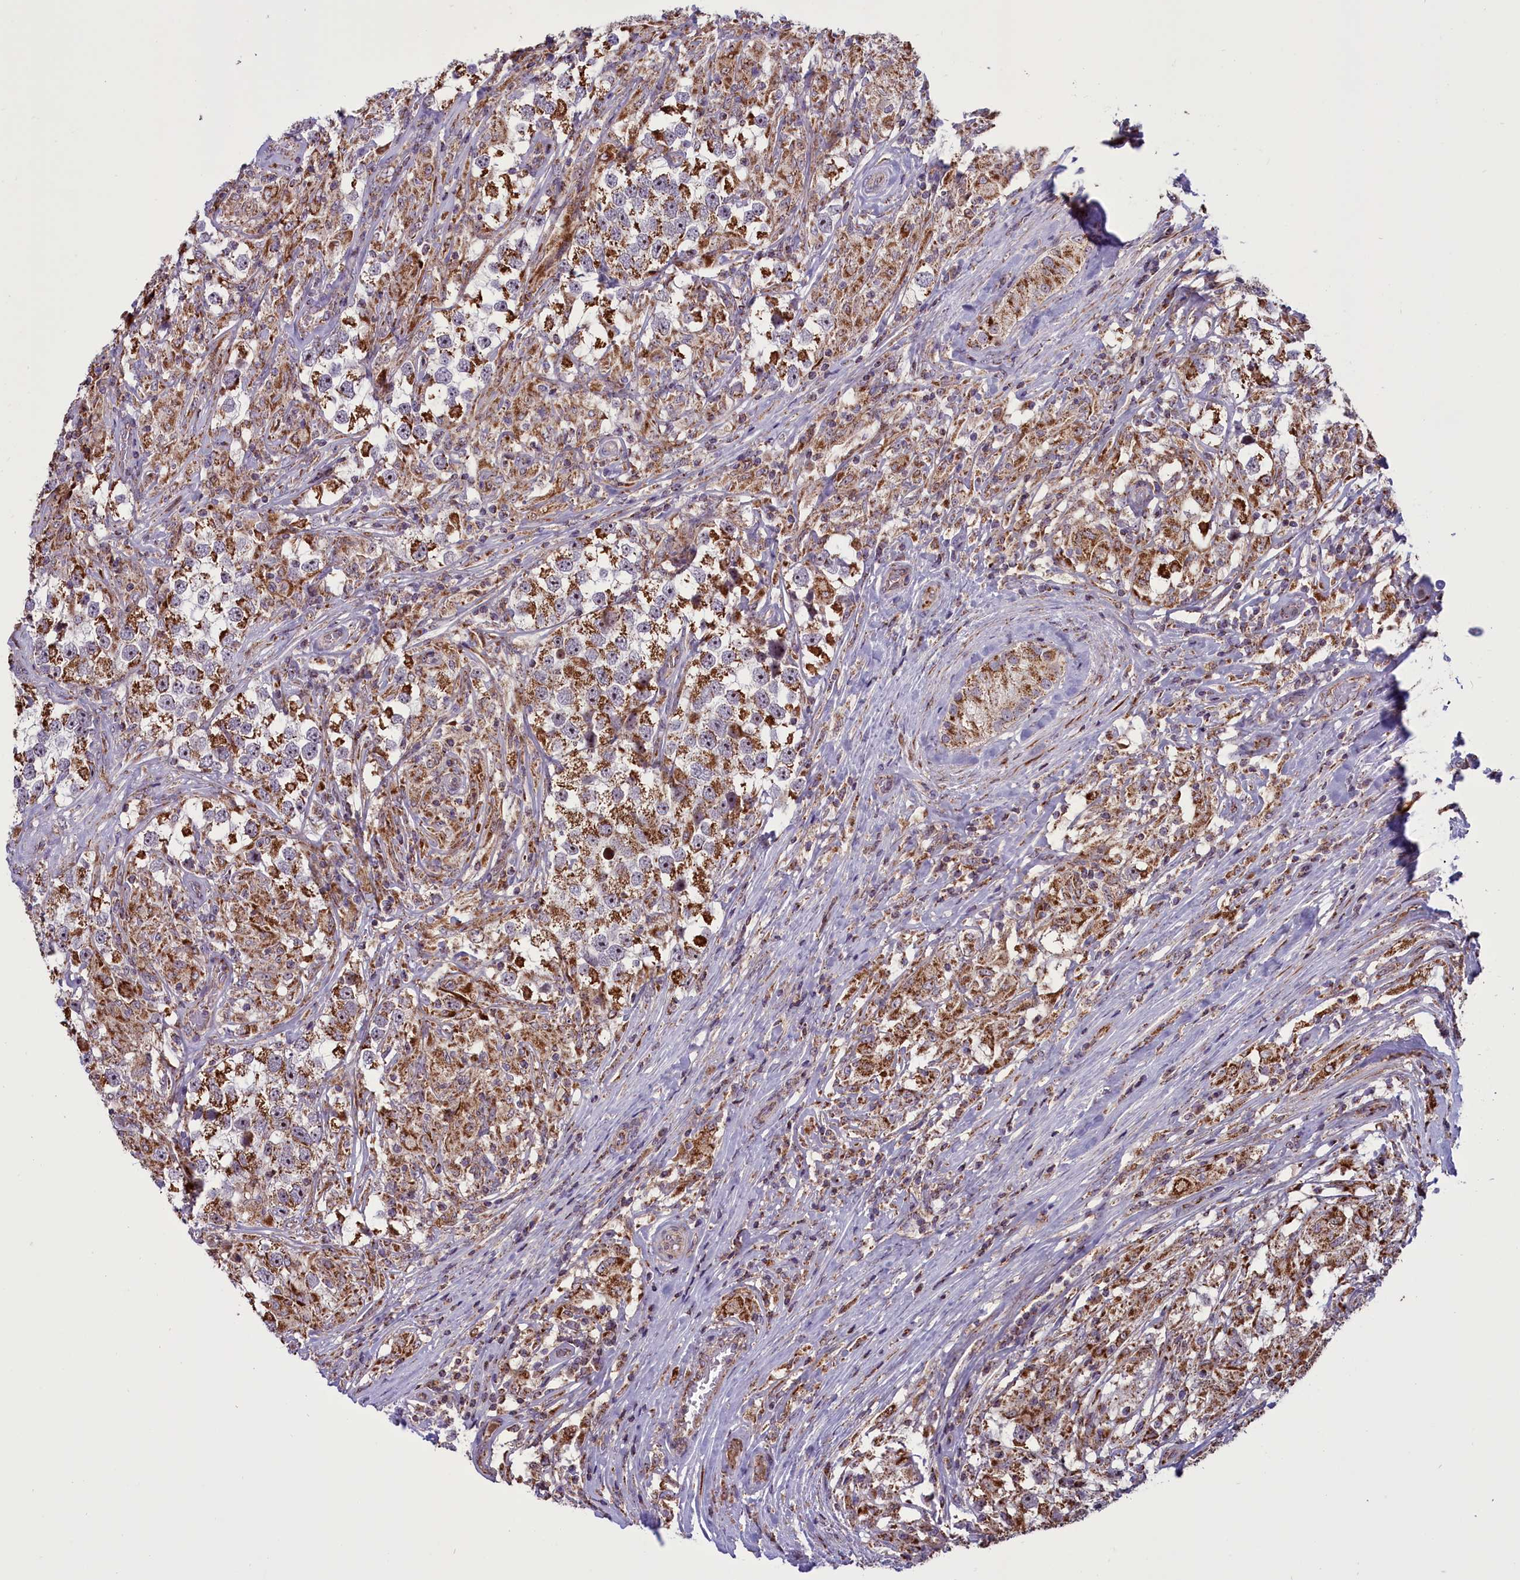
{"staining": {"intensity": "moderate", "quantity": ">75%", "location": "cytoplasmic/membranous"}, "tissue": "testis cancer", "cell_type": "Tumor cells", "image_type": "cancer", "snomed": [{"axis": "morphology", "description": "Seminoma, NOS"}, {"axis": "topography", "description": "Testis"}], "caption": "This is an image of immunohistochemistry (IHC) staining of testis seminoma, which shows moderate staining in the cytoplasmic/membranous of tumor cells.", "gene": "GLRX5", "patient": {"sex": "male", "age": 46}}